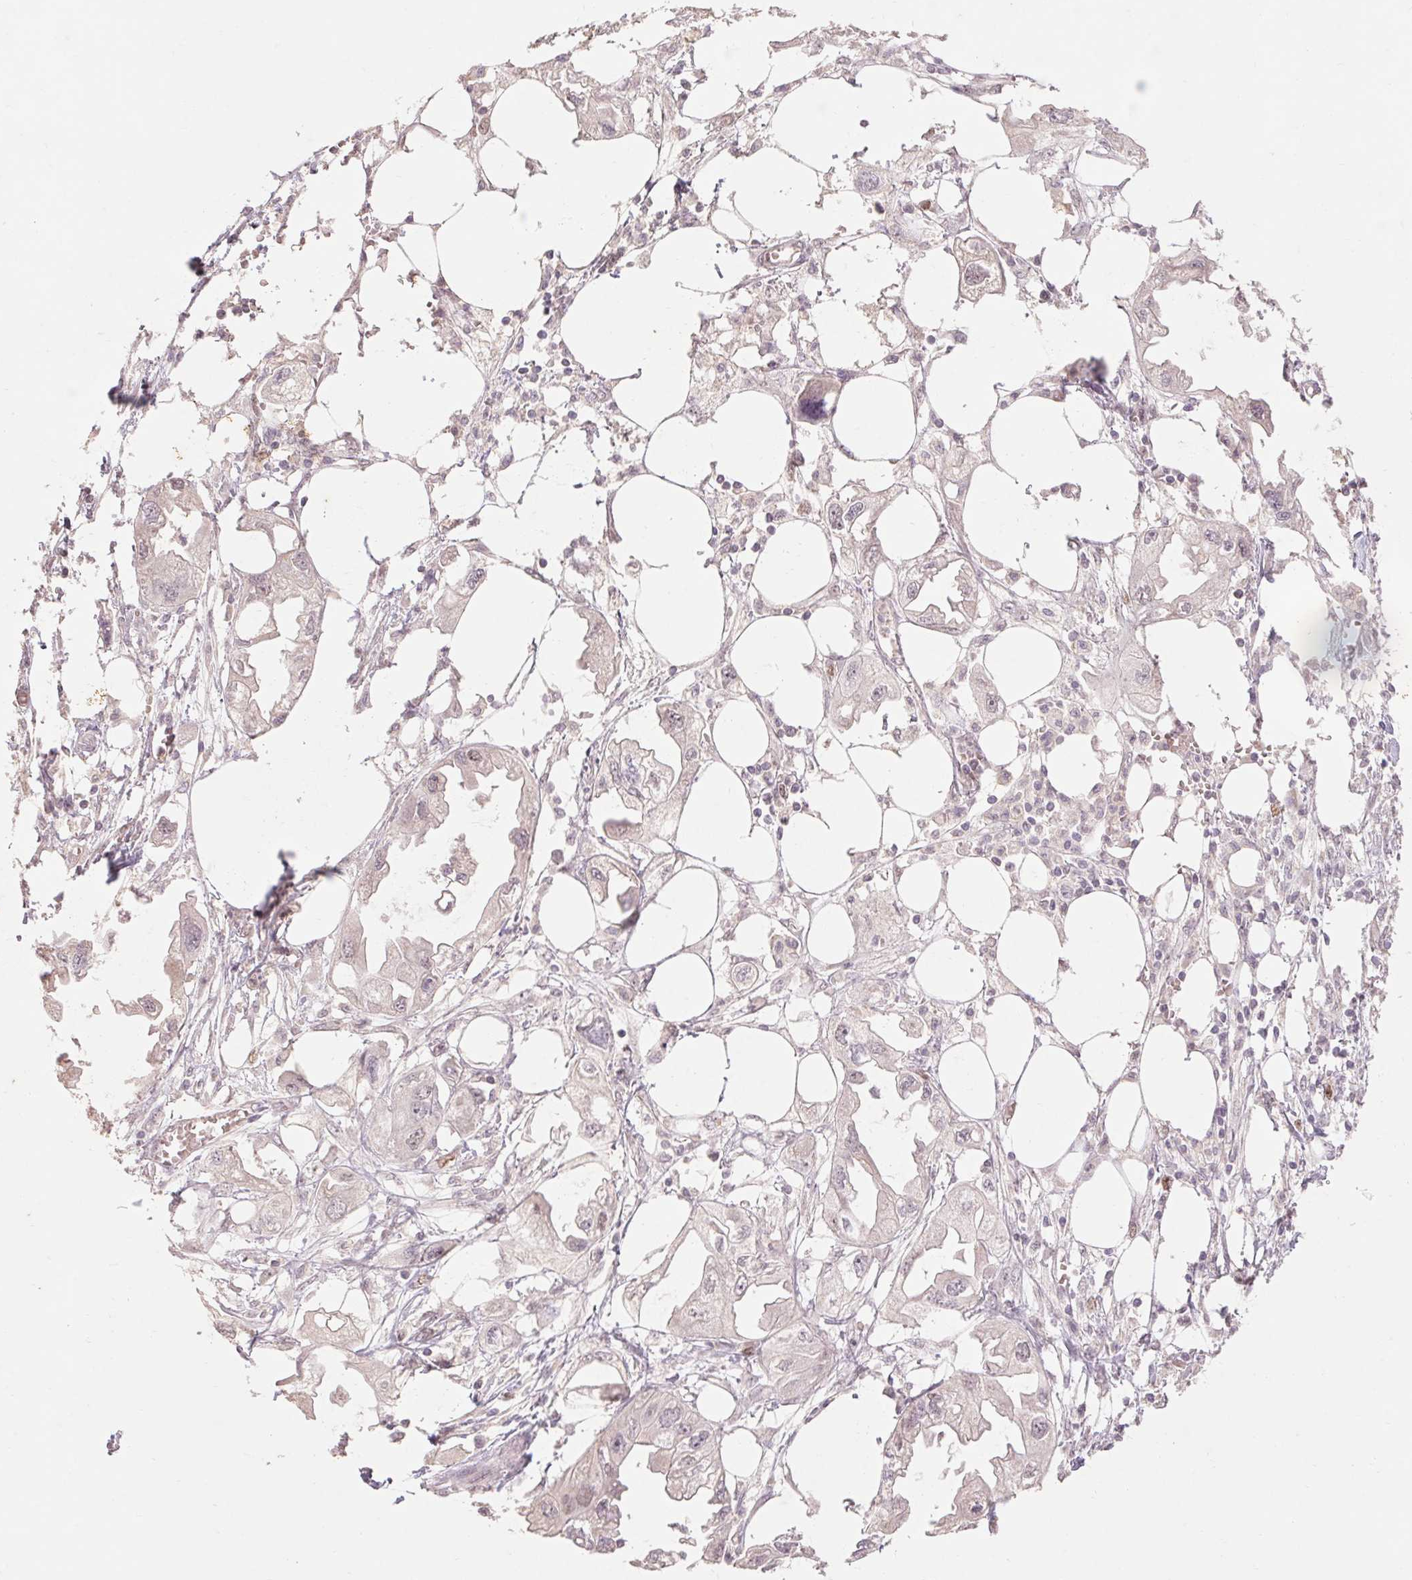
{"staining": {"intensity": "negative", "quantity": "none", "location": "none"}, "tissue": "endometrial cancer", "cell_type": "Tumor cells", "image_type": "cancer", "snomed": [{"axis": "morphology", "description": "Adenocarcinoma, NOS"}, {"axis": "morphology", "description": "Adenocarcinoma, metastatic, NOS"}, {"axis": "topography", "description": "Adipose tissue"}, {"axis": "topography", "description": "Endometrium"}], "caption": "DAB (3,3'-diaminobenzidine) immunohistochemical staining of human endometrial metastatic adenocarcinoma exhibits no significant expression in tumor cells.", "gene": "SKP2", "patient": {"sex": "female", "age": 67}}